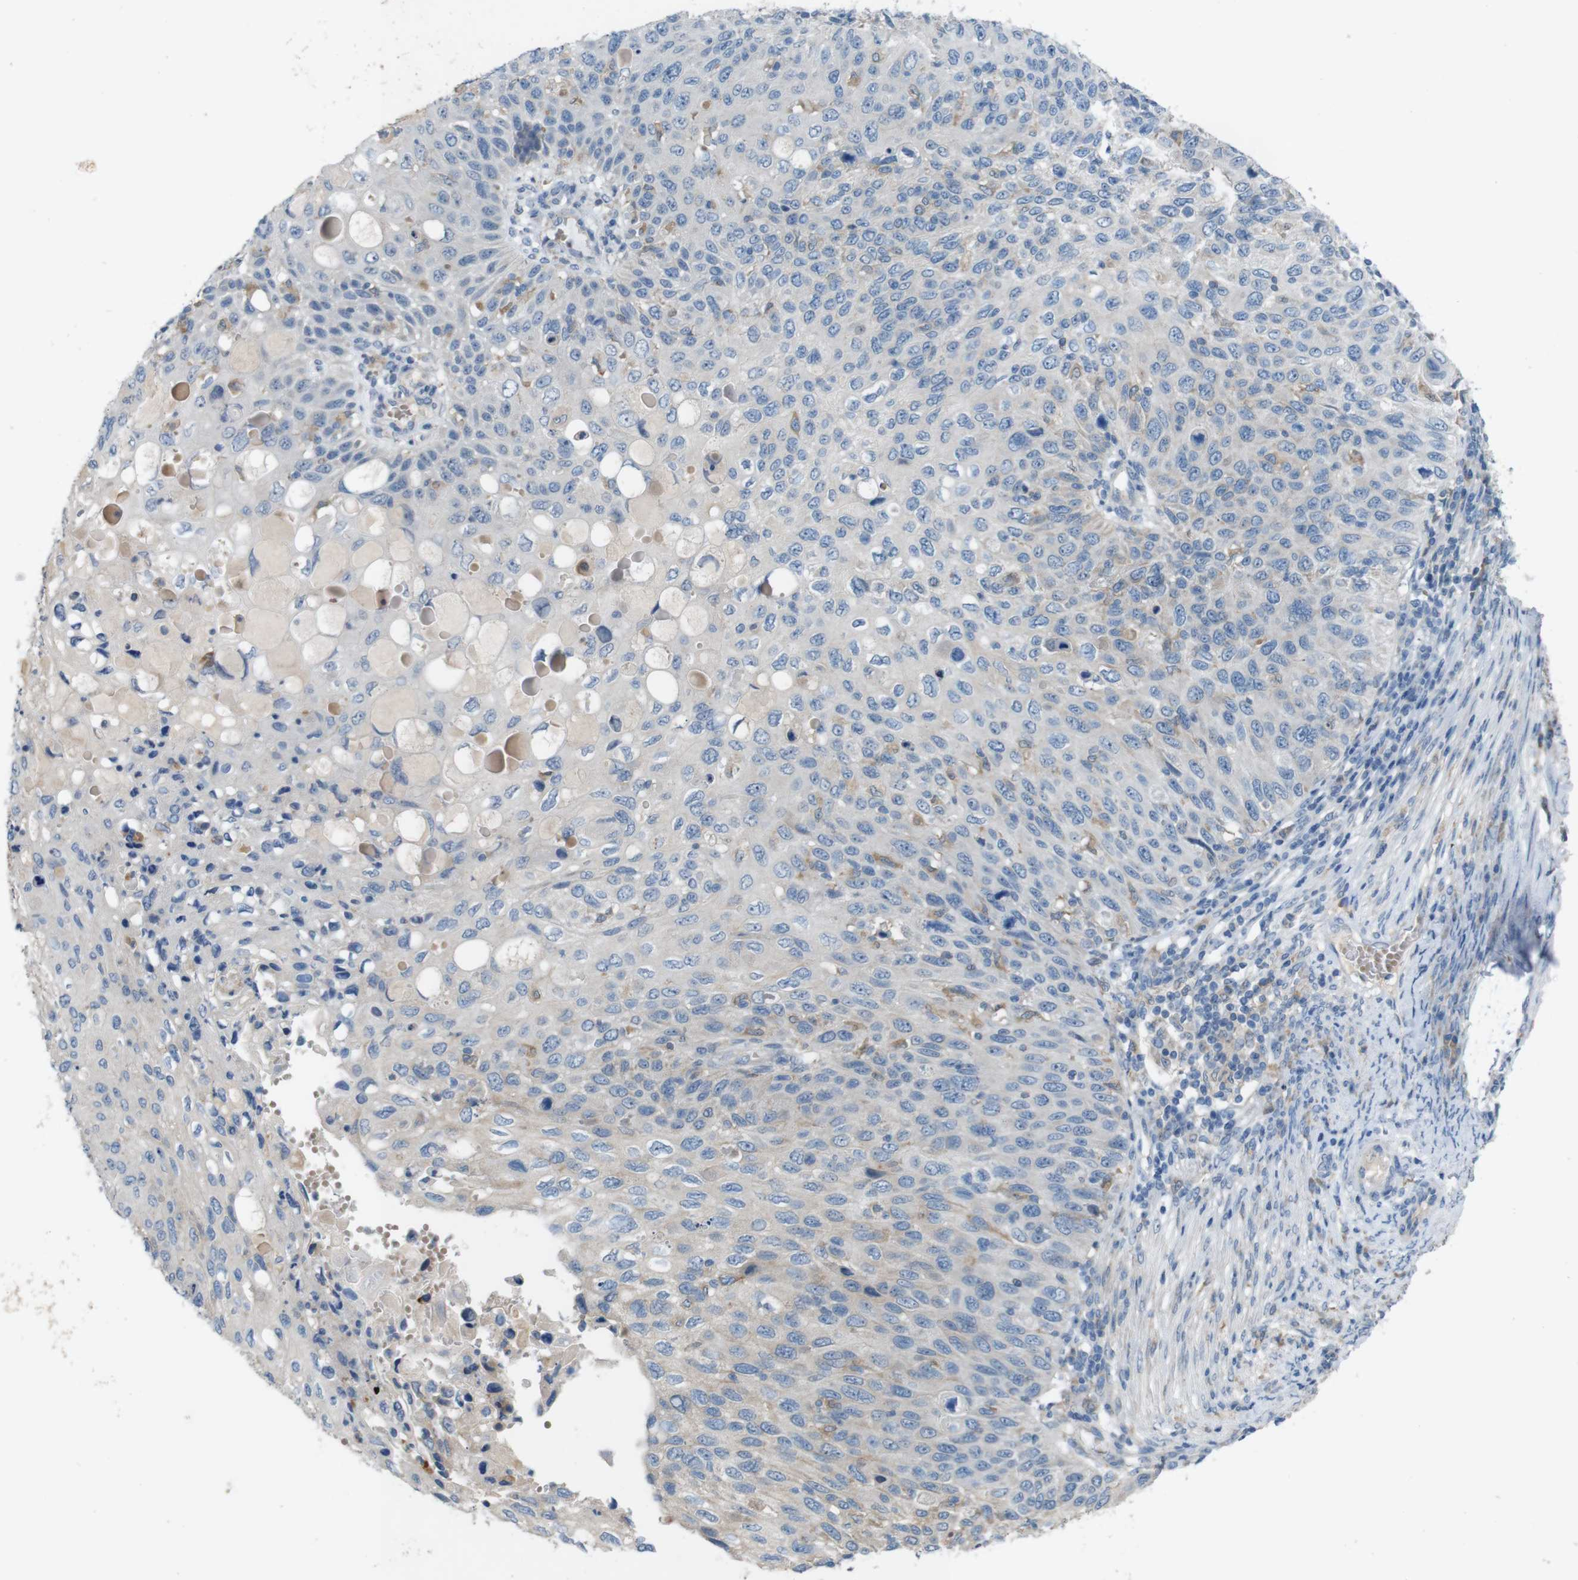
{"staining": {"intensity": "weak", "quantity": "<25%", "location": "cytoplasmic/membranous"}, "tissue": "cervical cancer", "cell_type": "Tumor cells", "image_type": "cancer", "snomed": [{"axis": "morphology", "description": "Squamous cell carcinoma, NOS"}, {"axis": "topography", "description": "Cervix"}], "caption": "Protein analysis of cervical cancer (squamous cell carcinoma) displays no significant expression in tumor cells.", "gene": "MOGAT3", "patient": {"sex": "female", "age": 70}}